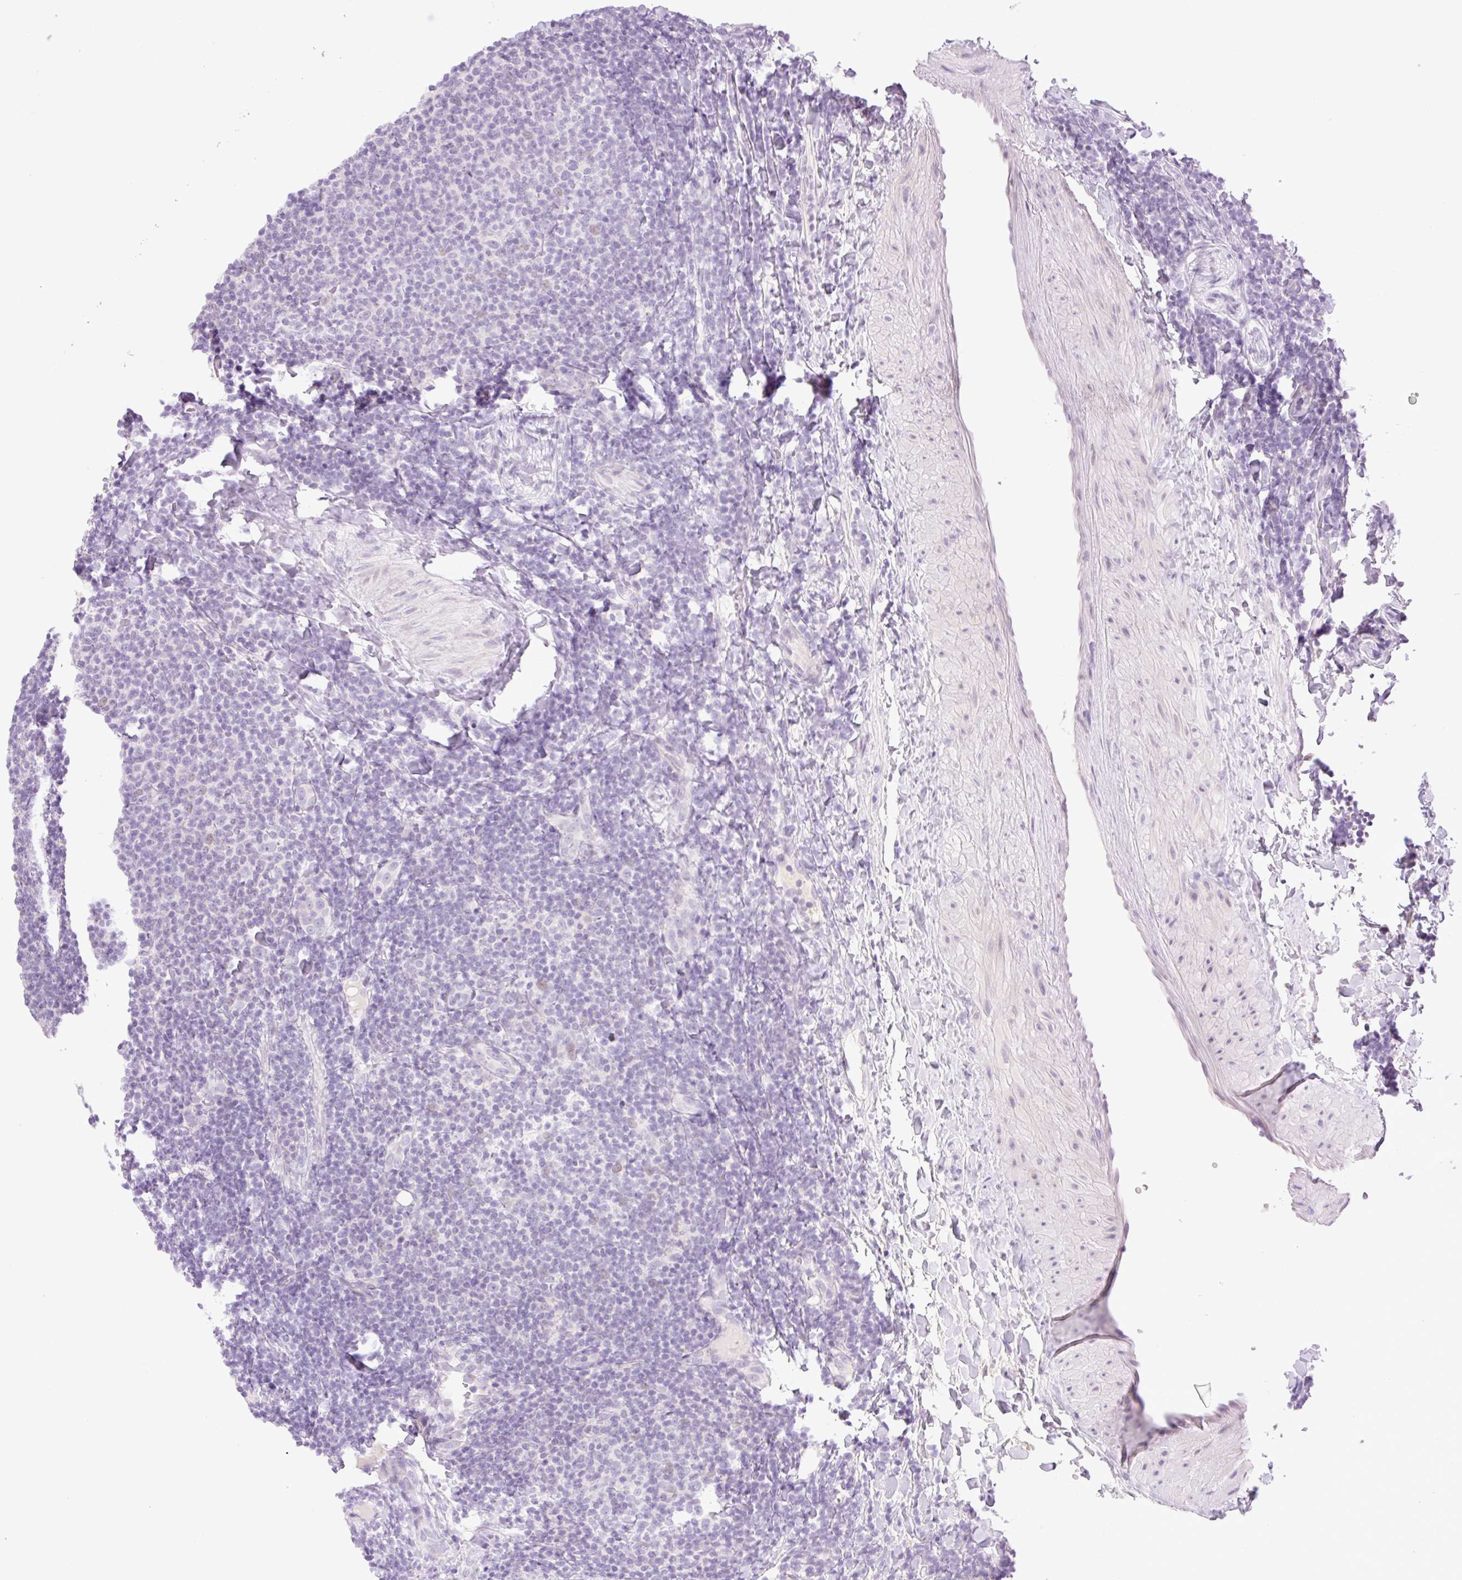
{"staining": {"intensity": "negative", "quantity": "none", "location": "none"}, "tissue": "lymphoma", "cell_type": "Tumor cells", "image_type": "cancer", "snomed": [{"axis": "morphology", "description": "Malignant lymphoma, non-Hodgkin's type, Low grade"}, {"axis": "topography", "description": "Lymph node"}], "caption": "Lymphoma was stained to show a protein in brown. There is no significant staining in tumor cells.", "gene": "TBX15", "patient": {"sex": "male", "age": 66}}